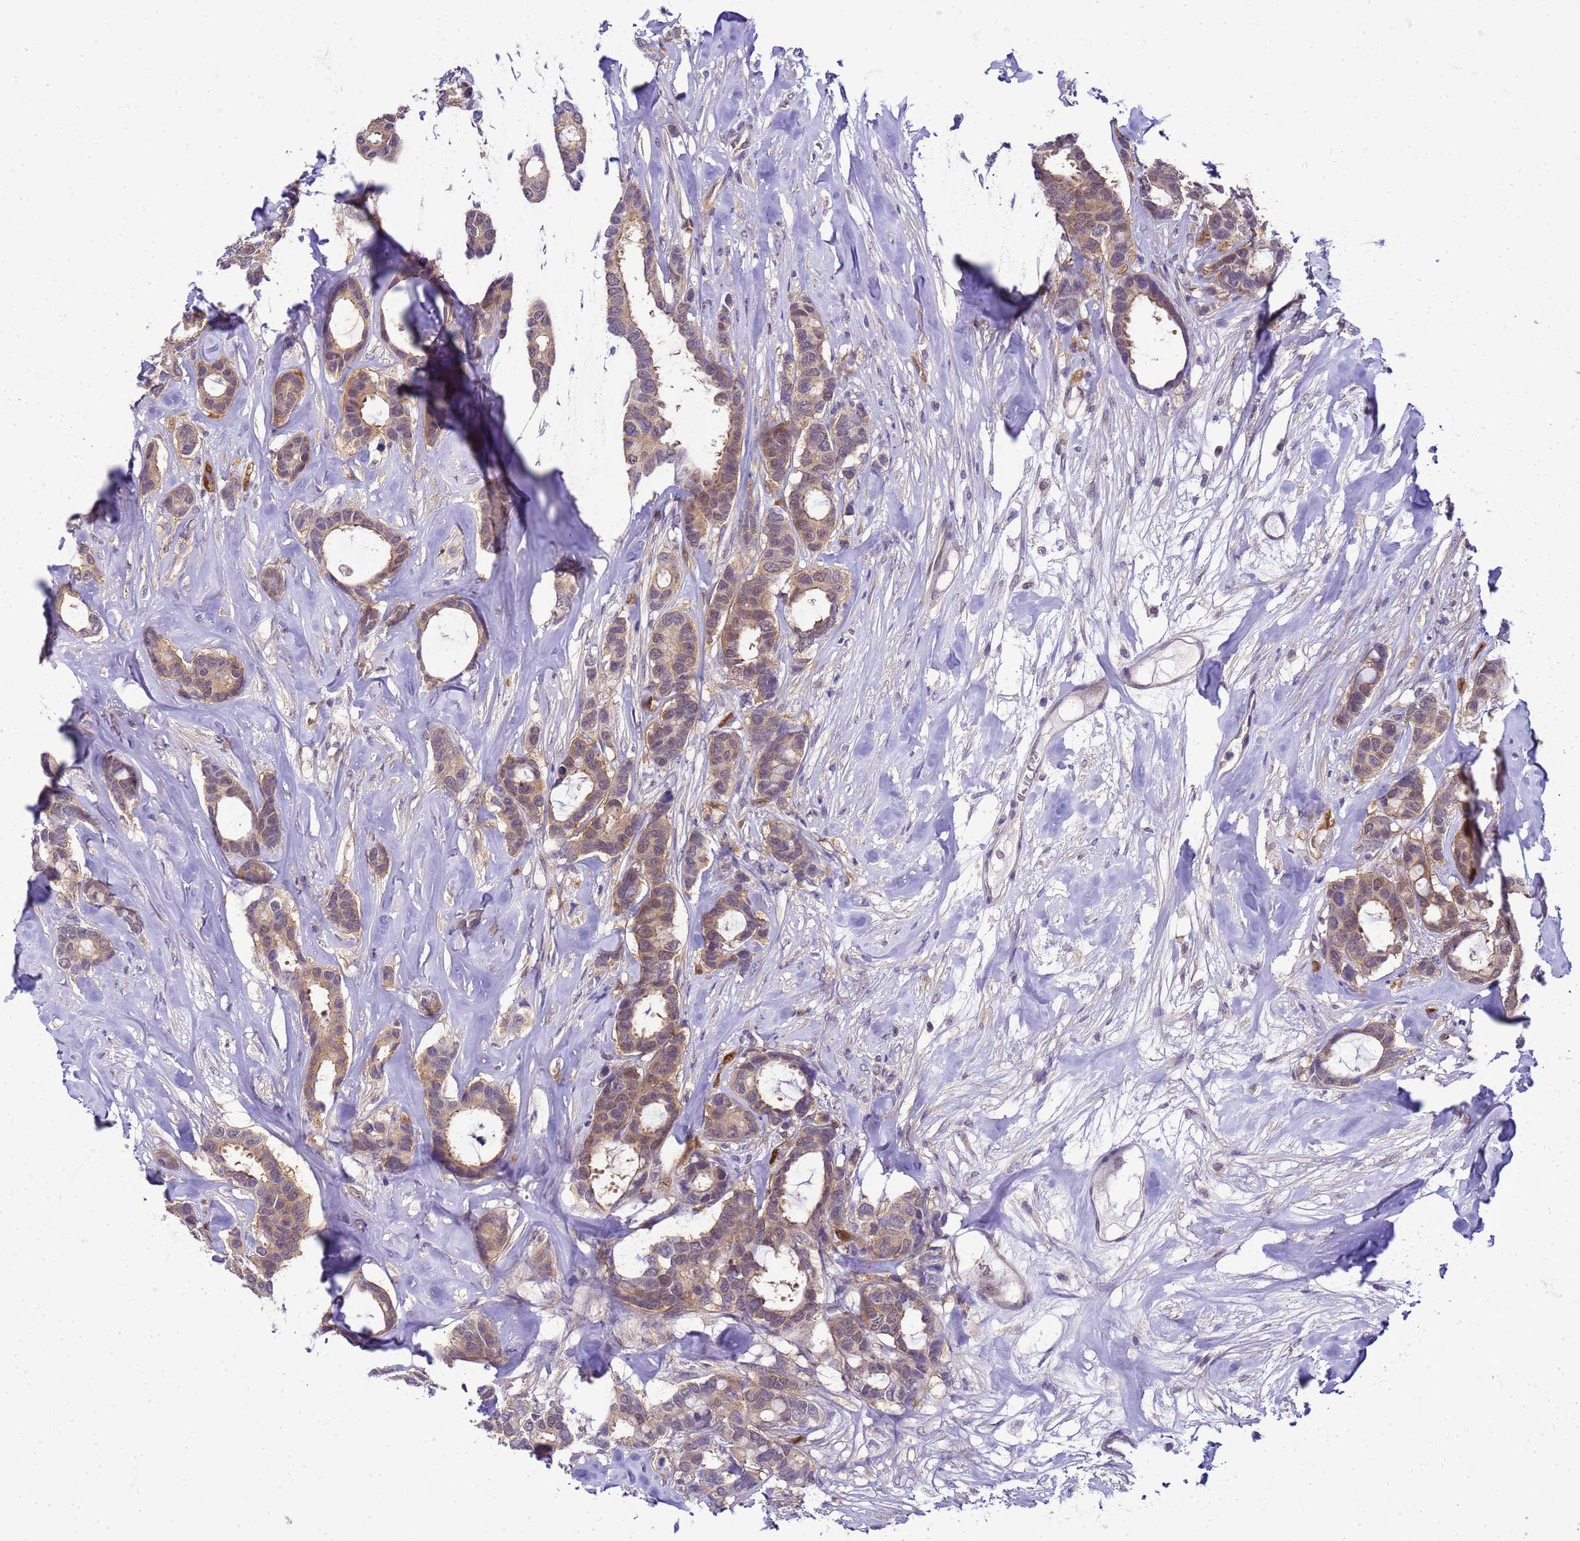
{"staining": {"intensity": "moderate", "quantity": ">75%", "location": "cytoplasmic/membranous"}, "tissue": "breast cancer", "cell_type": "Tumor cells", "image_type": "cancer", "snomed": [{"axis": "morphology", "description": "Duct carcinoma"}, {"axis": "topography", "description": "Breast"}], "caption": "The immunohistochemical stain labels moderate cytoplasmic/membranous positivity in tumor cells of infiltrating ductal carcinoma (breast) tissue.", "gene": "DDI2", "patient": {"sex": "female", "age": 87}}